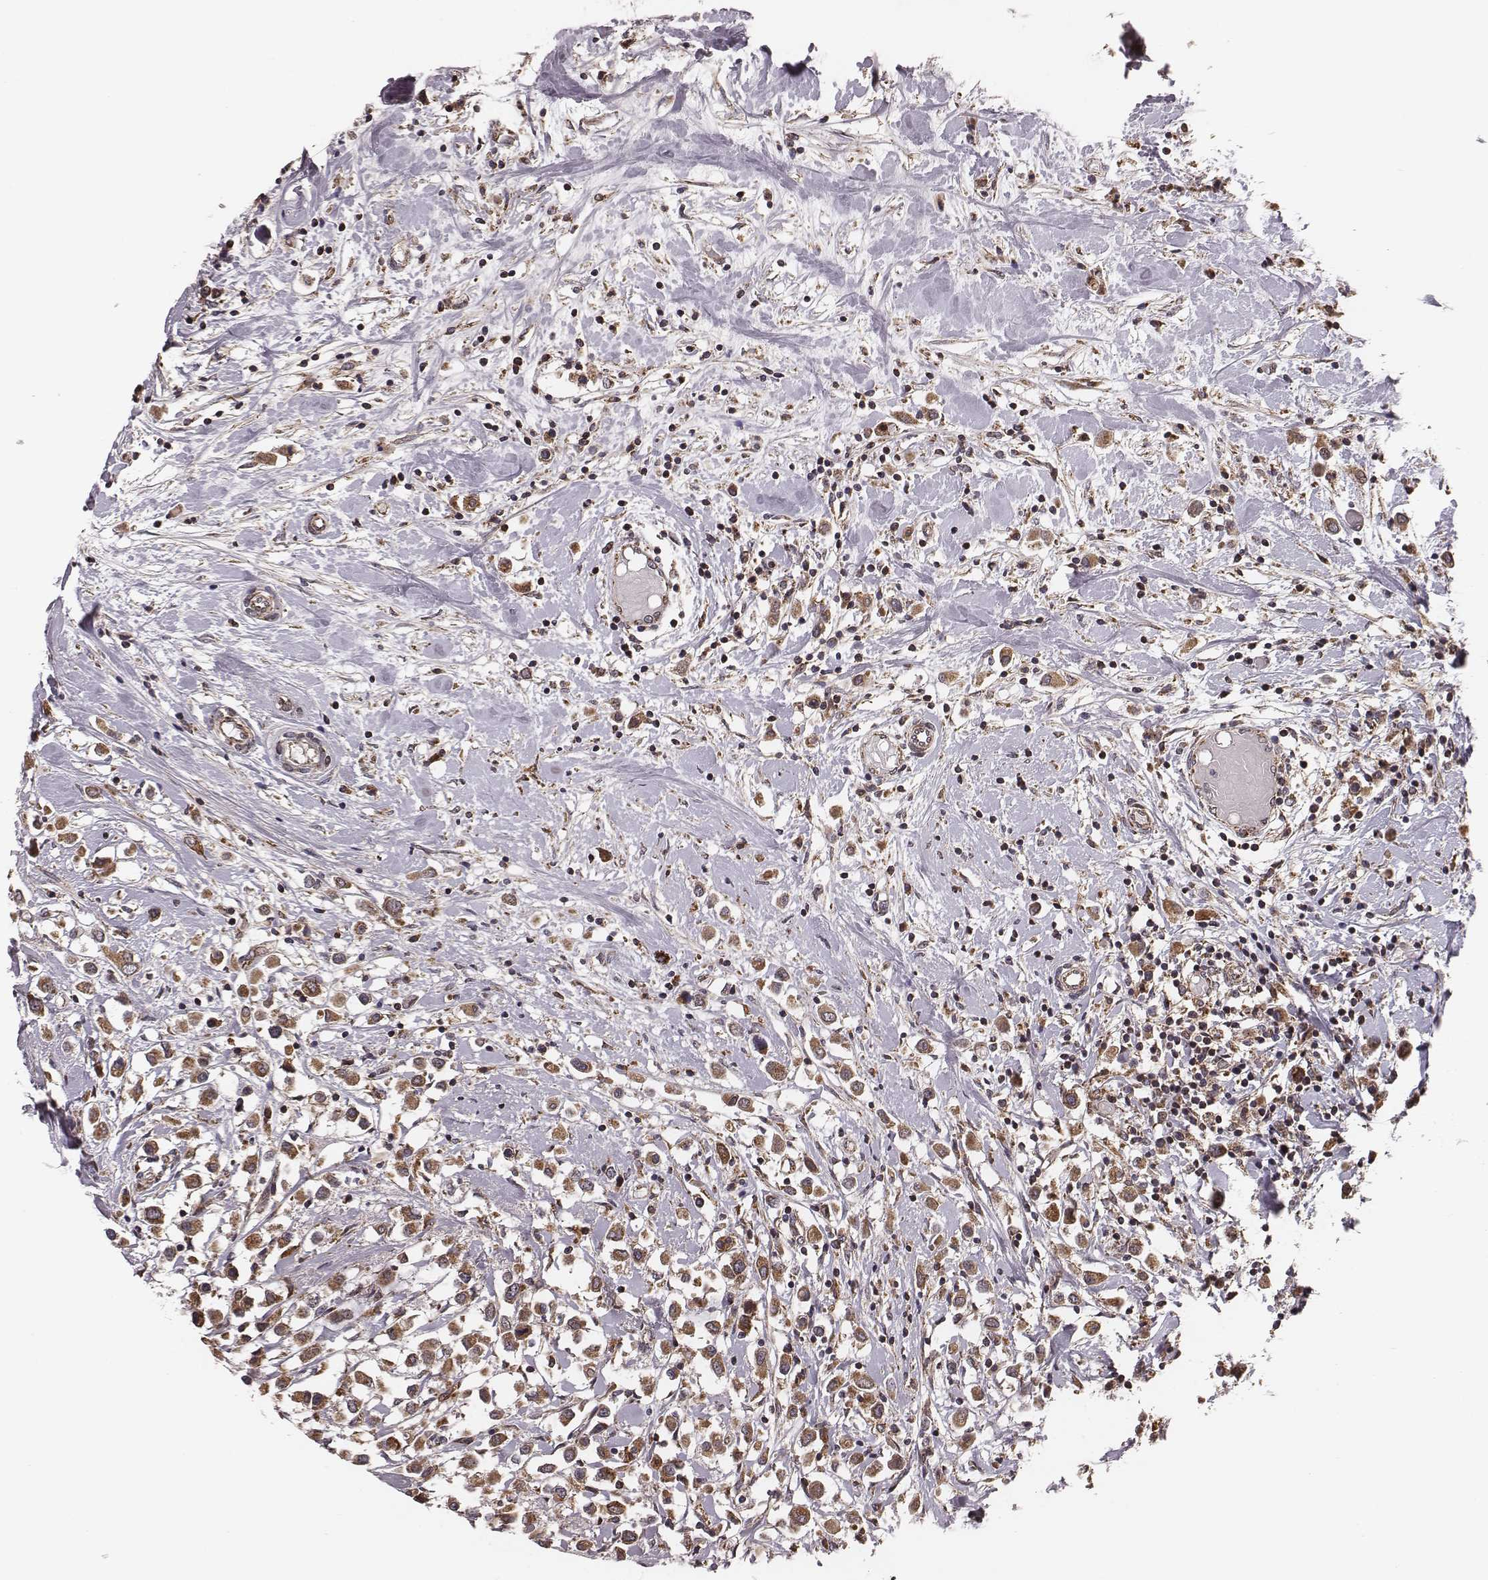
{"staining": {"intensity": "moderate", "quantity": ">75%", "location": "cytoplasmic/membranous"}, "tissue": "breast cancer", "cell_type": "Tumor cells", "image_type": "cancer", "snomed": [{"axis": "morphology", "description": "Duct carcinoma"}, {"axis": "topography", "description": "Breast"}], "caption": "An immunohistochemistry (IHC) histopathology image of tumor tissue is shown. Protein staining in brown shows moderate cytoplasmic/membranous positivity in breast cancer (intraductal carcinoma) within tumor cells.", "gene": "ZDHHC21", "patient": {"sex": "female", "age": 61}}